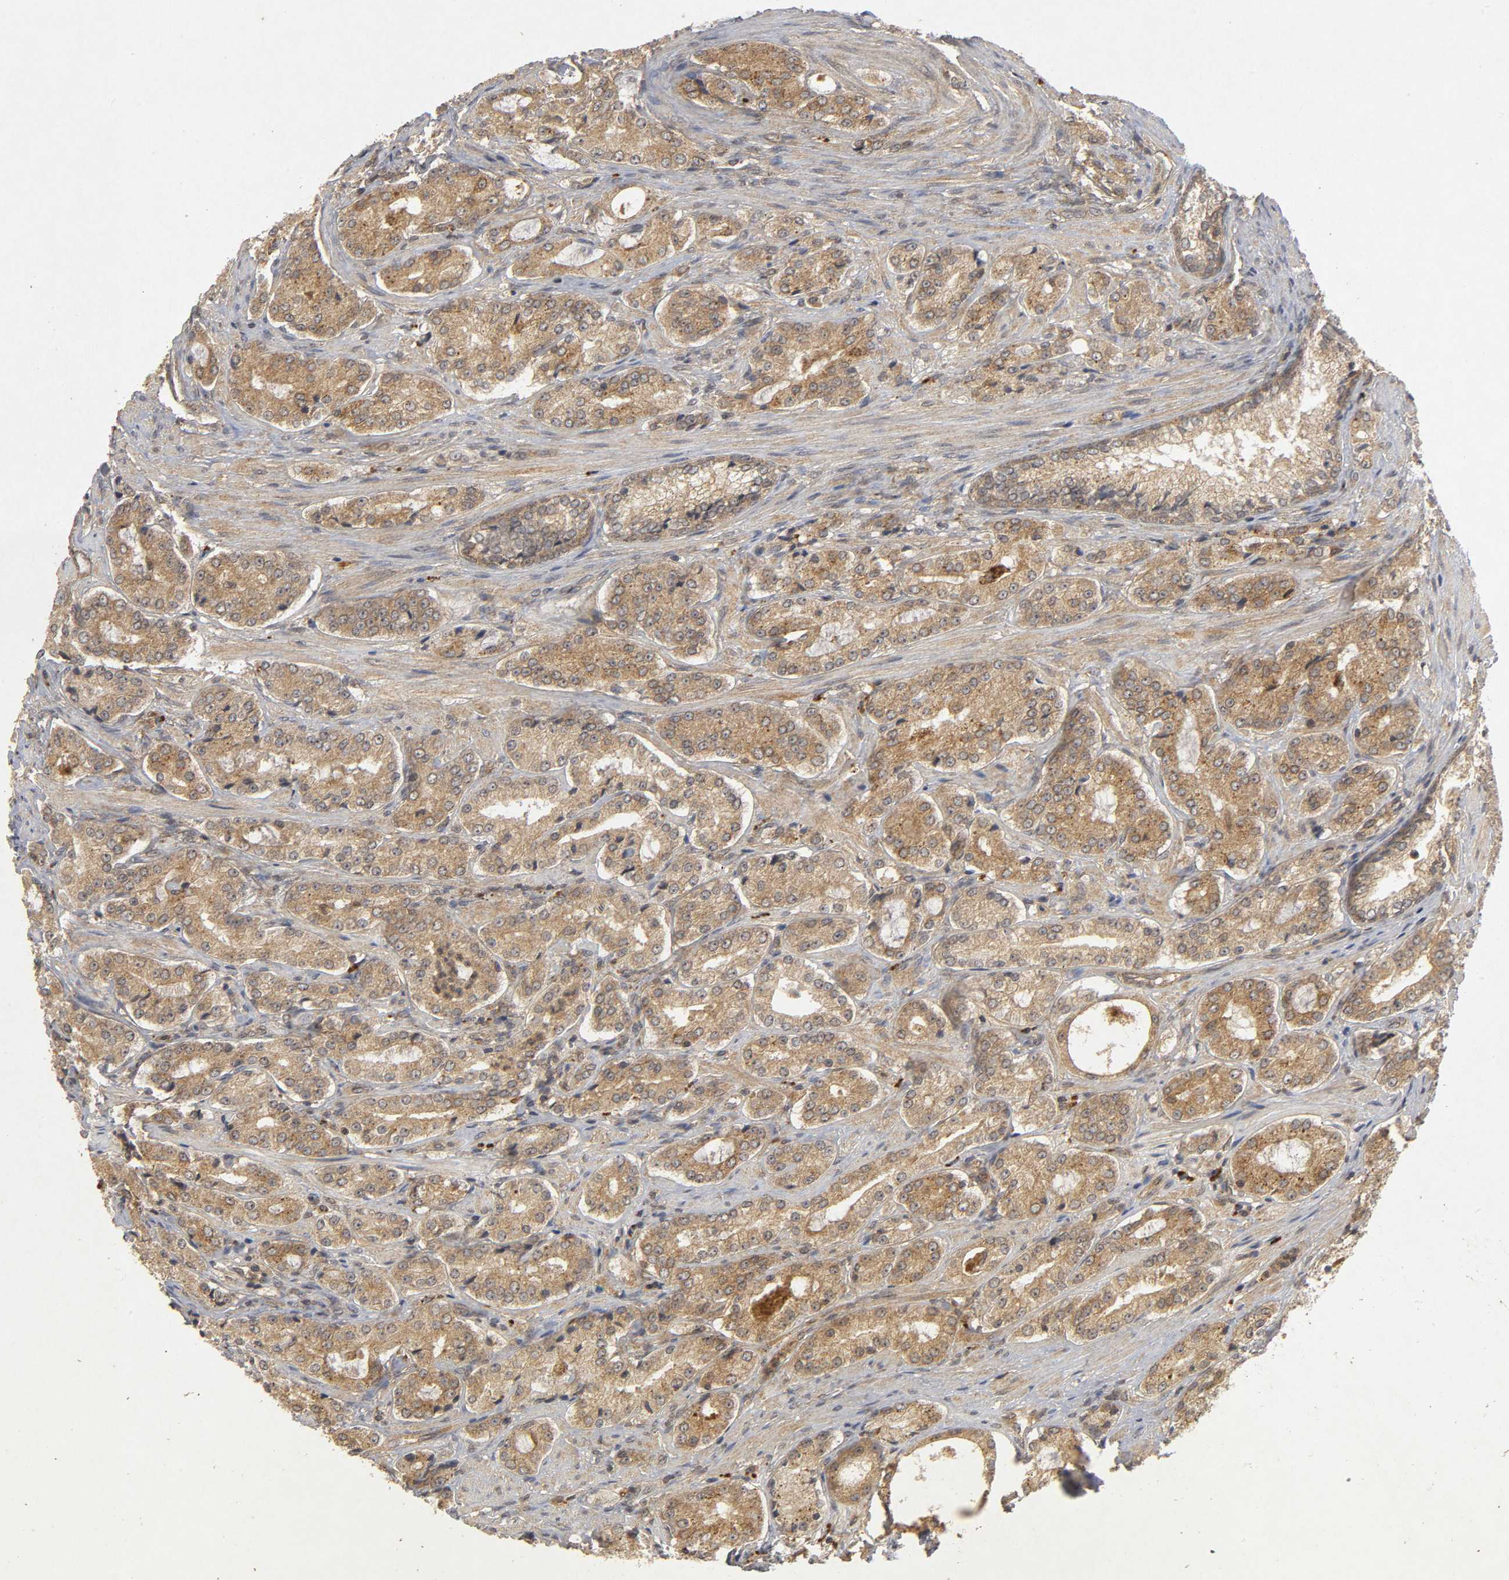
{"staining": {"intensity": "moderate", "quantity": ">75%", "location": "cytoplasmic/membranous"}, "tissue": "prostate cancer", "cell_type": "Tumor cells", "image_type": "cancer", "snomed": [{"axis": "morphology", "description": "Adenocarcinoma, High grade"}, {"axis": "topography", "description": "Prostate"}], "caption": "This histopathology image exhibits prostate cancer (high-grade adenocarcinoma) stained with immunohistochemistry to label a protein in brown. The cytoplasmic/membranous of tumor cells show moderate positivity for the protein. Nuclei are counter-stained blue.", "gene": "TRAF6", "patient": {"sex": "male", "age": 72}}